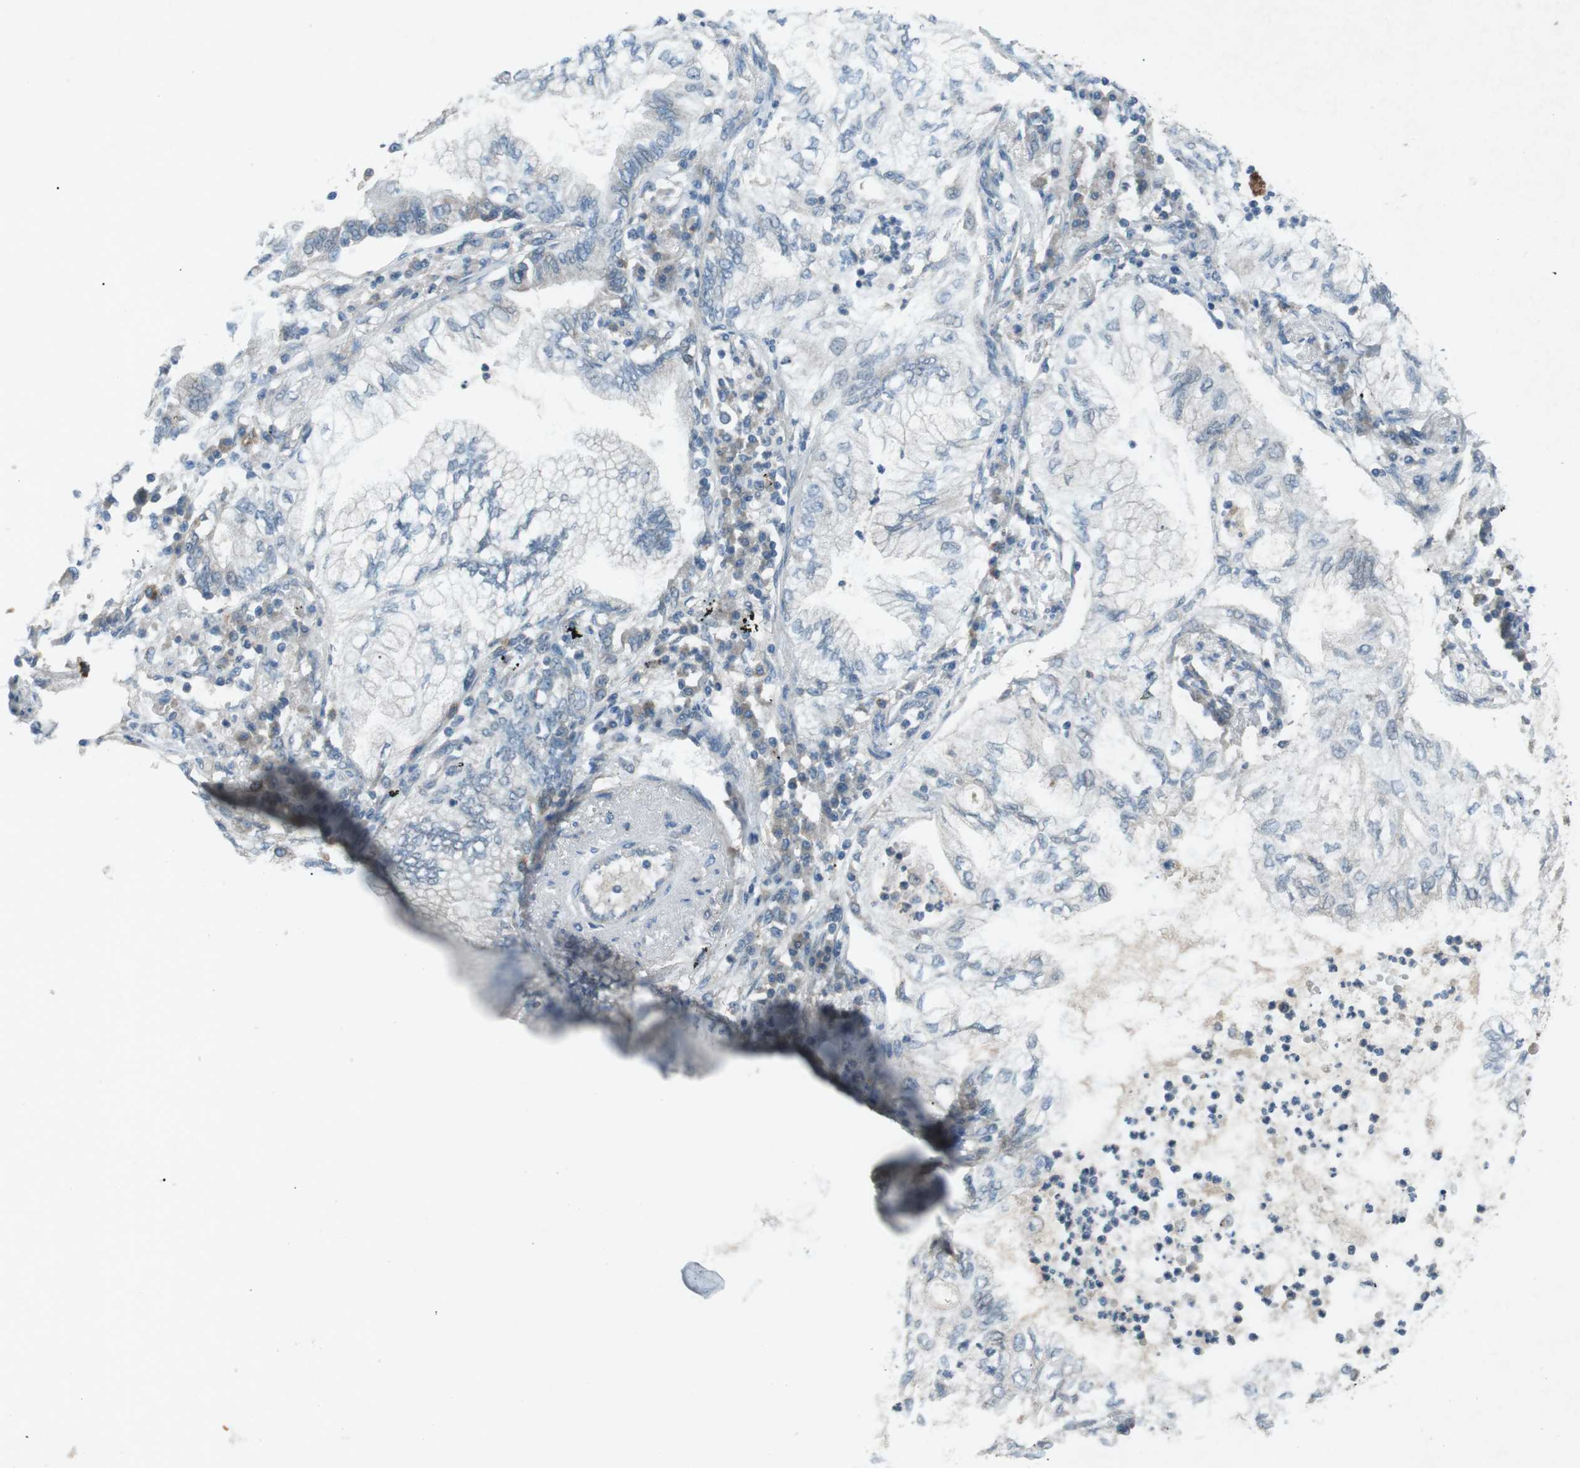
{"staining": {"intensity": "negative", "quantity": "none", "location": "none"}, "tissue": "lung cancer", "cell_type": "Tumor cells", "image_type": "cancer", "snomed": [{"axis": "morphology", "description": "Normal tissue, NOS"}, {"axis": "morphology", "description": "Adenocarcinoma, NOS"}, {"axis": "topography", "description": "Bronchus"}, {"axis": "topography", "description": "Lung"}], "caption": "Immunohistochemistry (IHC) histopathology image of lung cancer (adenocarcinoma) stained for a protein (brown), which exhibits no positivity in tumor cells.", "gene": "FCRLA", "patient": {"sex": "female", "age": 70}}